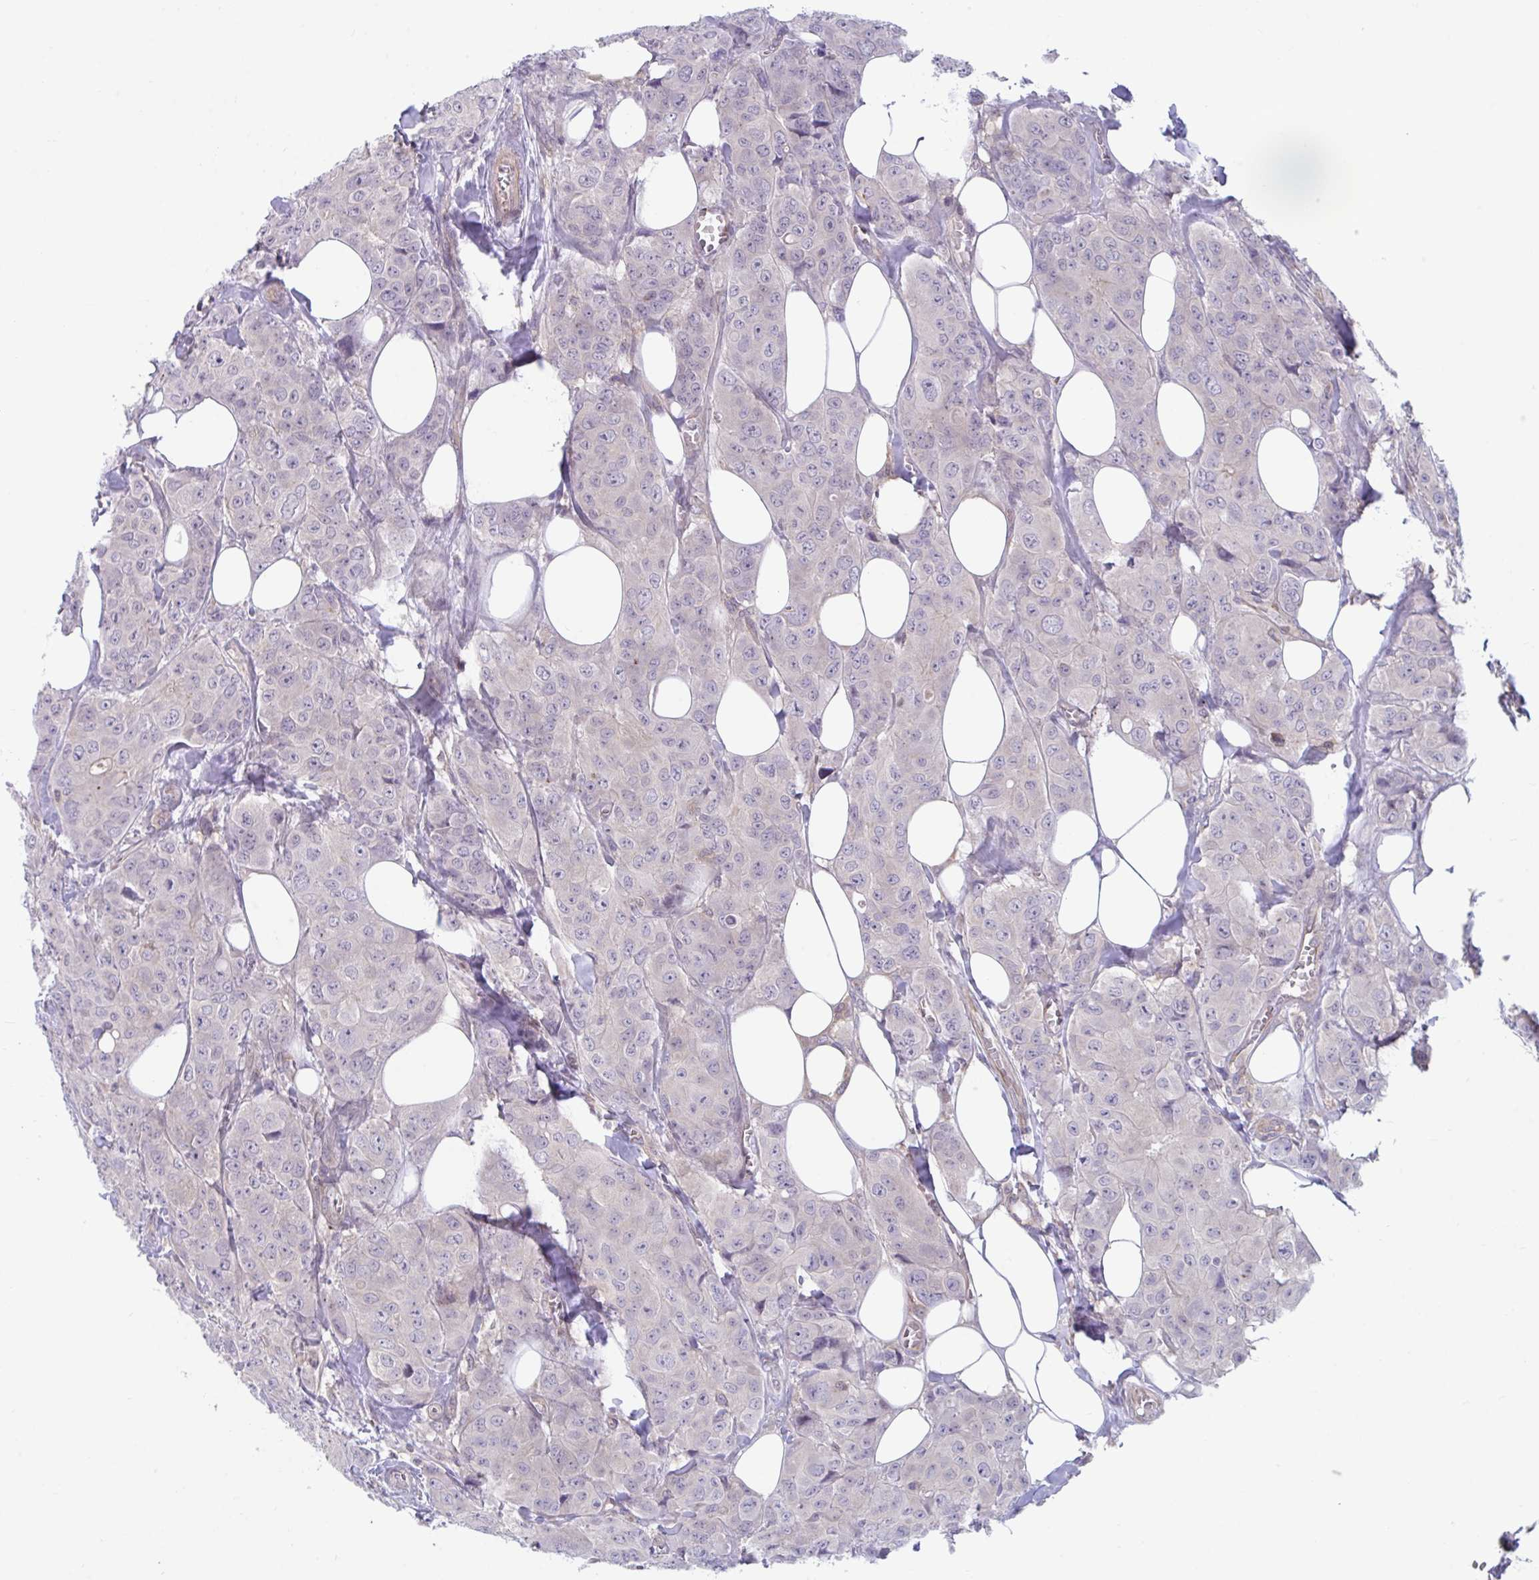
{"staining": {"intensity": "weak", "quantity": "<25%", "location": "nuclear"}, "tissue": "breast cancer", "cell_type": "Tumor cells", "image_type": "cancer", "snomed": [{"axis": "morphology", "description": "Duct carcinoma"}, {"axis": "topography", "description": "Breast"}], "caption": "Immunohistochemistry (IHC) photomicrograph of neoplastic tissue: human breast intraductal carcinoma stained with DAB (3,3'-diaminobenzidine) shows no significant protein positivity in tumor cells.", "gene": "IST1", "patient": {"sex": "female", "age": 43}}